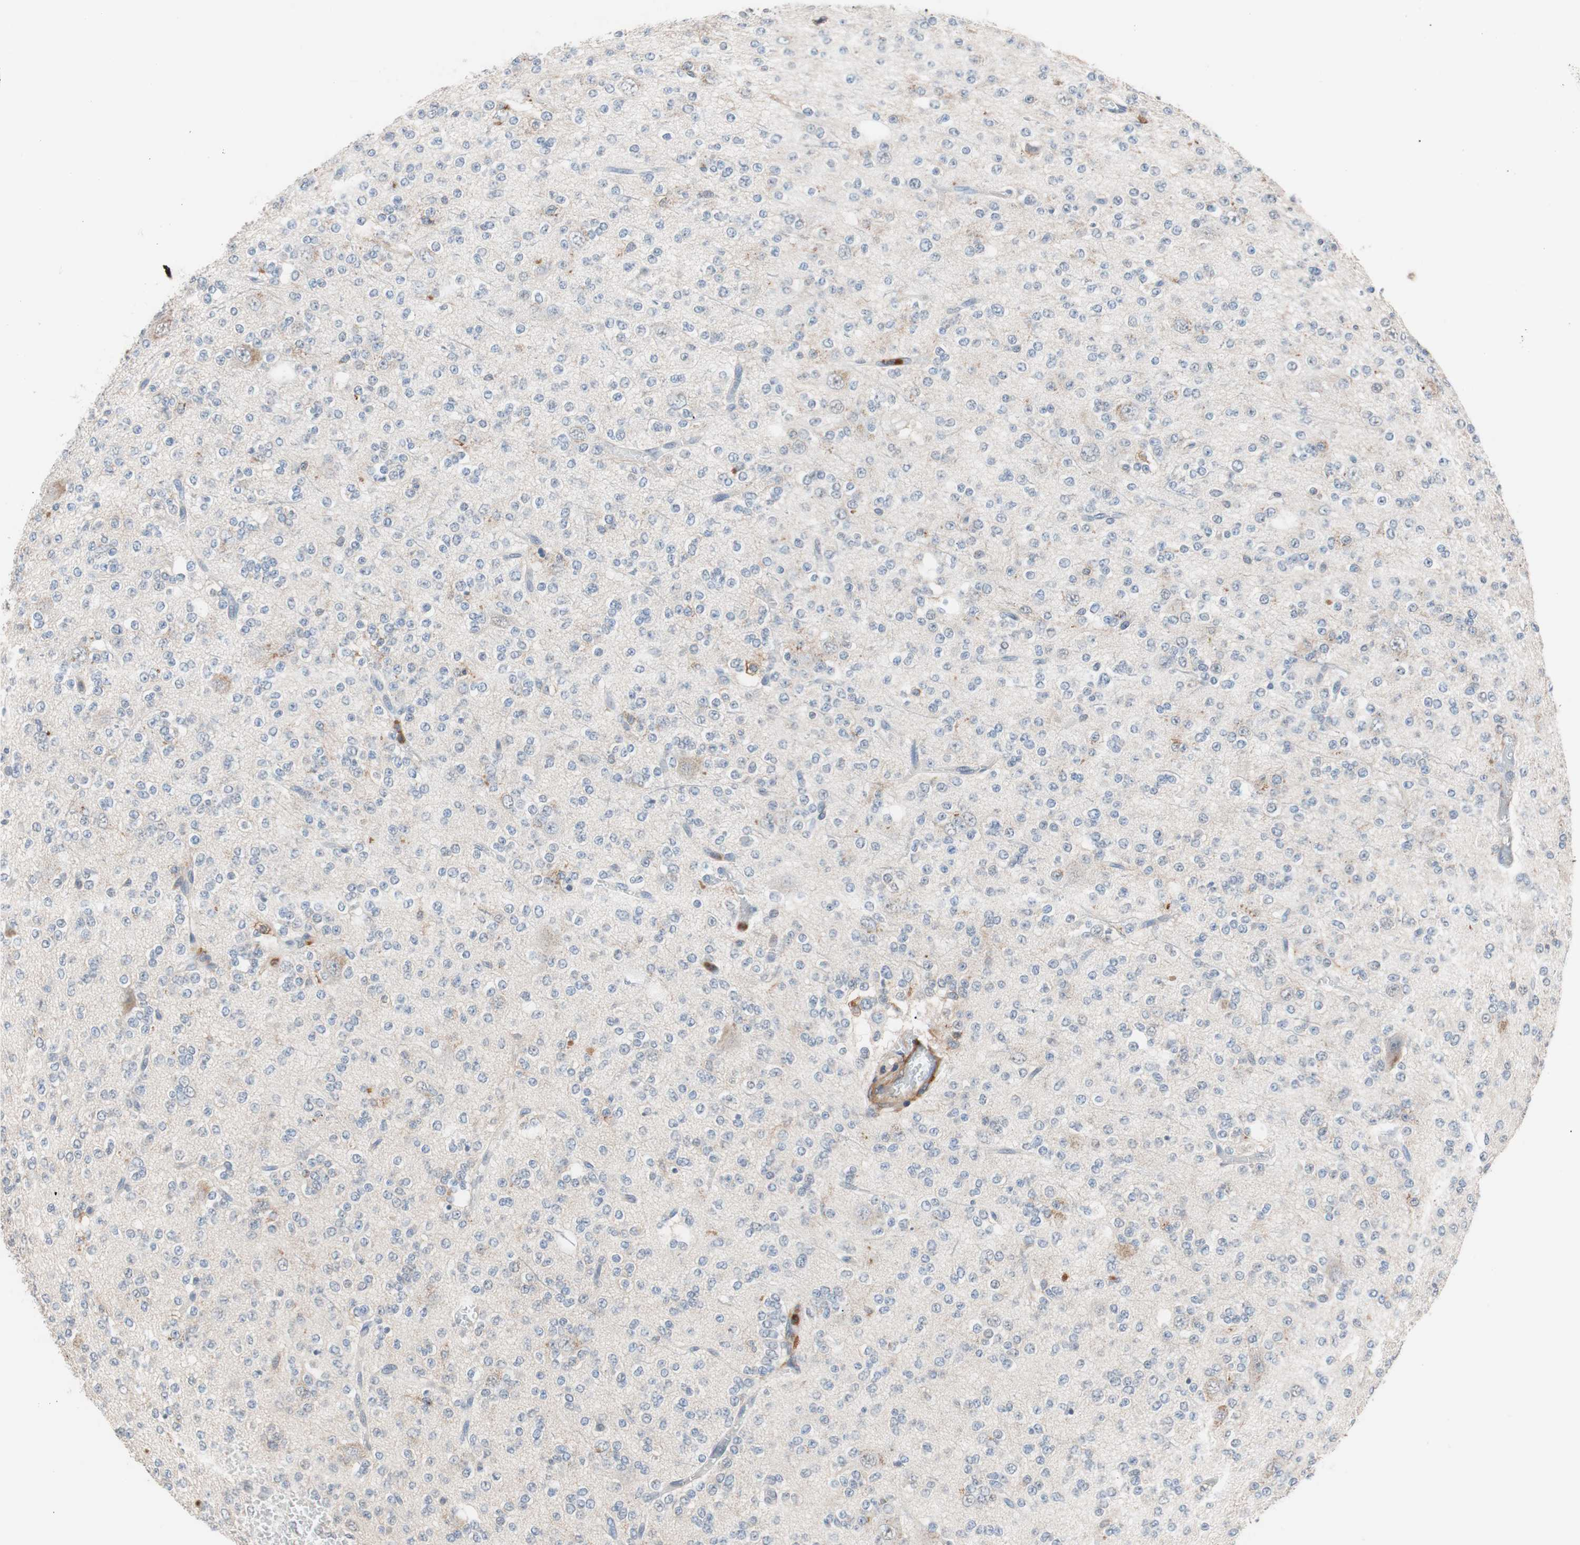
{"staining": {"intensity": "weak", "quantity": "<25%", "location": "cytoplasmic/membranous"}, "tissue": "glioma", "cell_type": "Tumor cells", "image_type": "cancer", "snomed": [{"axis": "morphology", "description": "Glioma, malignant, Low grade"}, {"axis": "topography", "description": "Brain"}], "caption": "DAB immunohistochemical staining of low-grade glioma (malignant) shows no significant positivity in tumor cells.", "gene": "LITAF", "patient": {"sex": "male", "age": 38}}